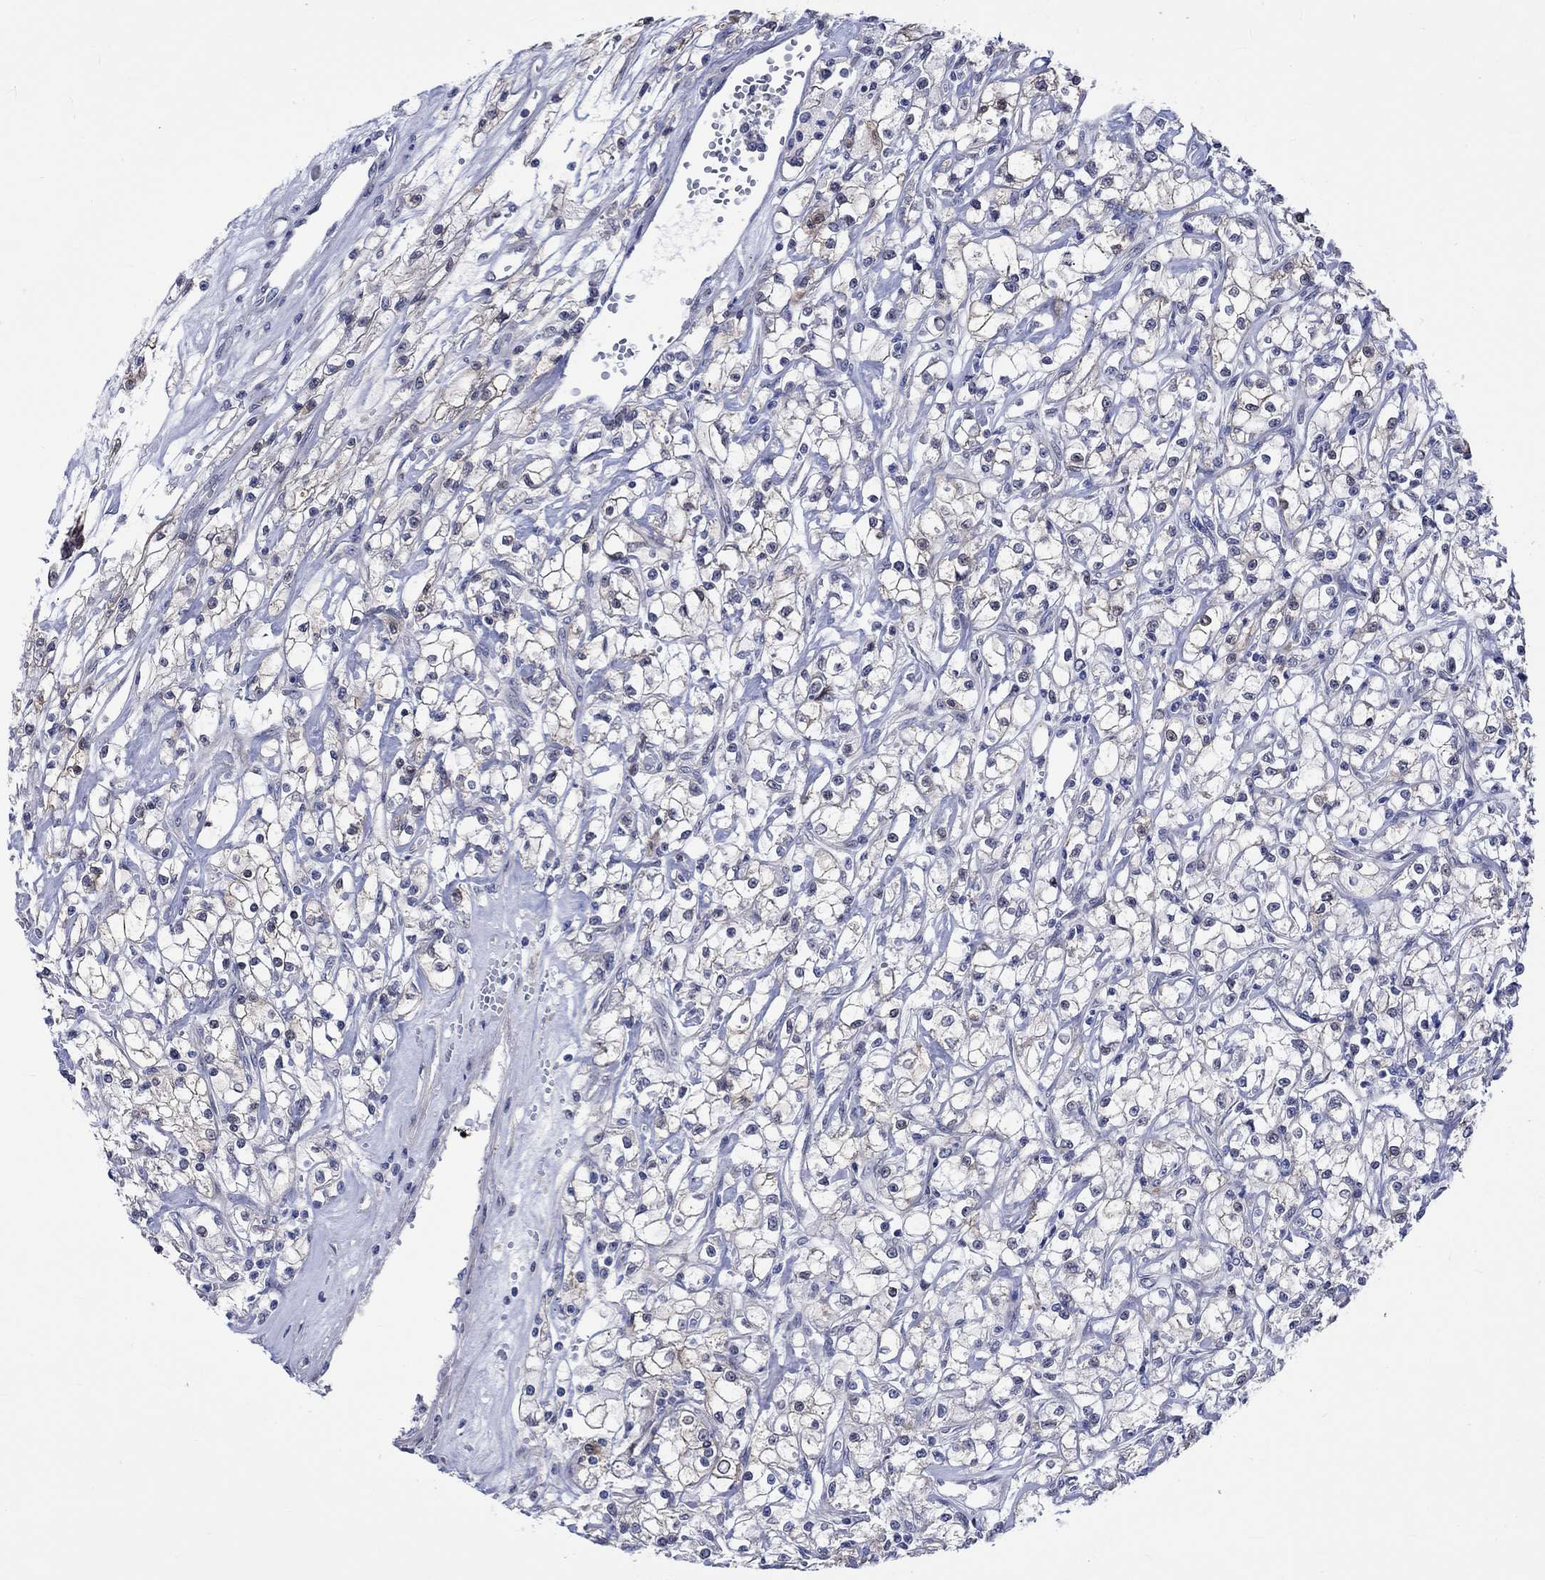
{"staining": {"intensity": "negative", "quantity": "none", "location": "none"}, "tissue": "renal cancer", "cell_type": "Tumor cells", "image_type": "cancer", "snomed": [{"axis": "morphology", "description": "Adenocarcinoma, NOS"}, {"axis": "topography", "description": "Kidney"}], "caption": "Histopathology image shows no protein positivity in tumor cells of adenocarcinoma (renal) tissue.", "gene": "E2F8", "patient": {"sex": "female", "age": 59}}